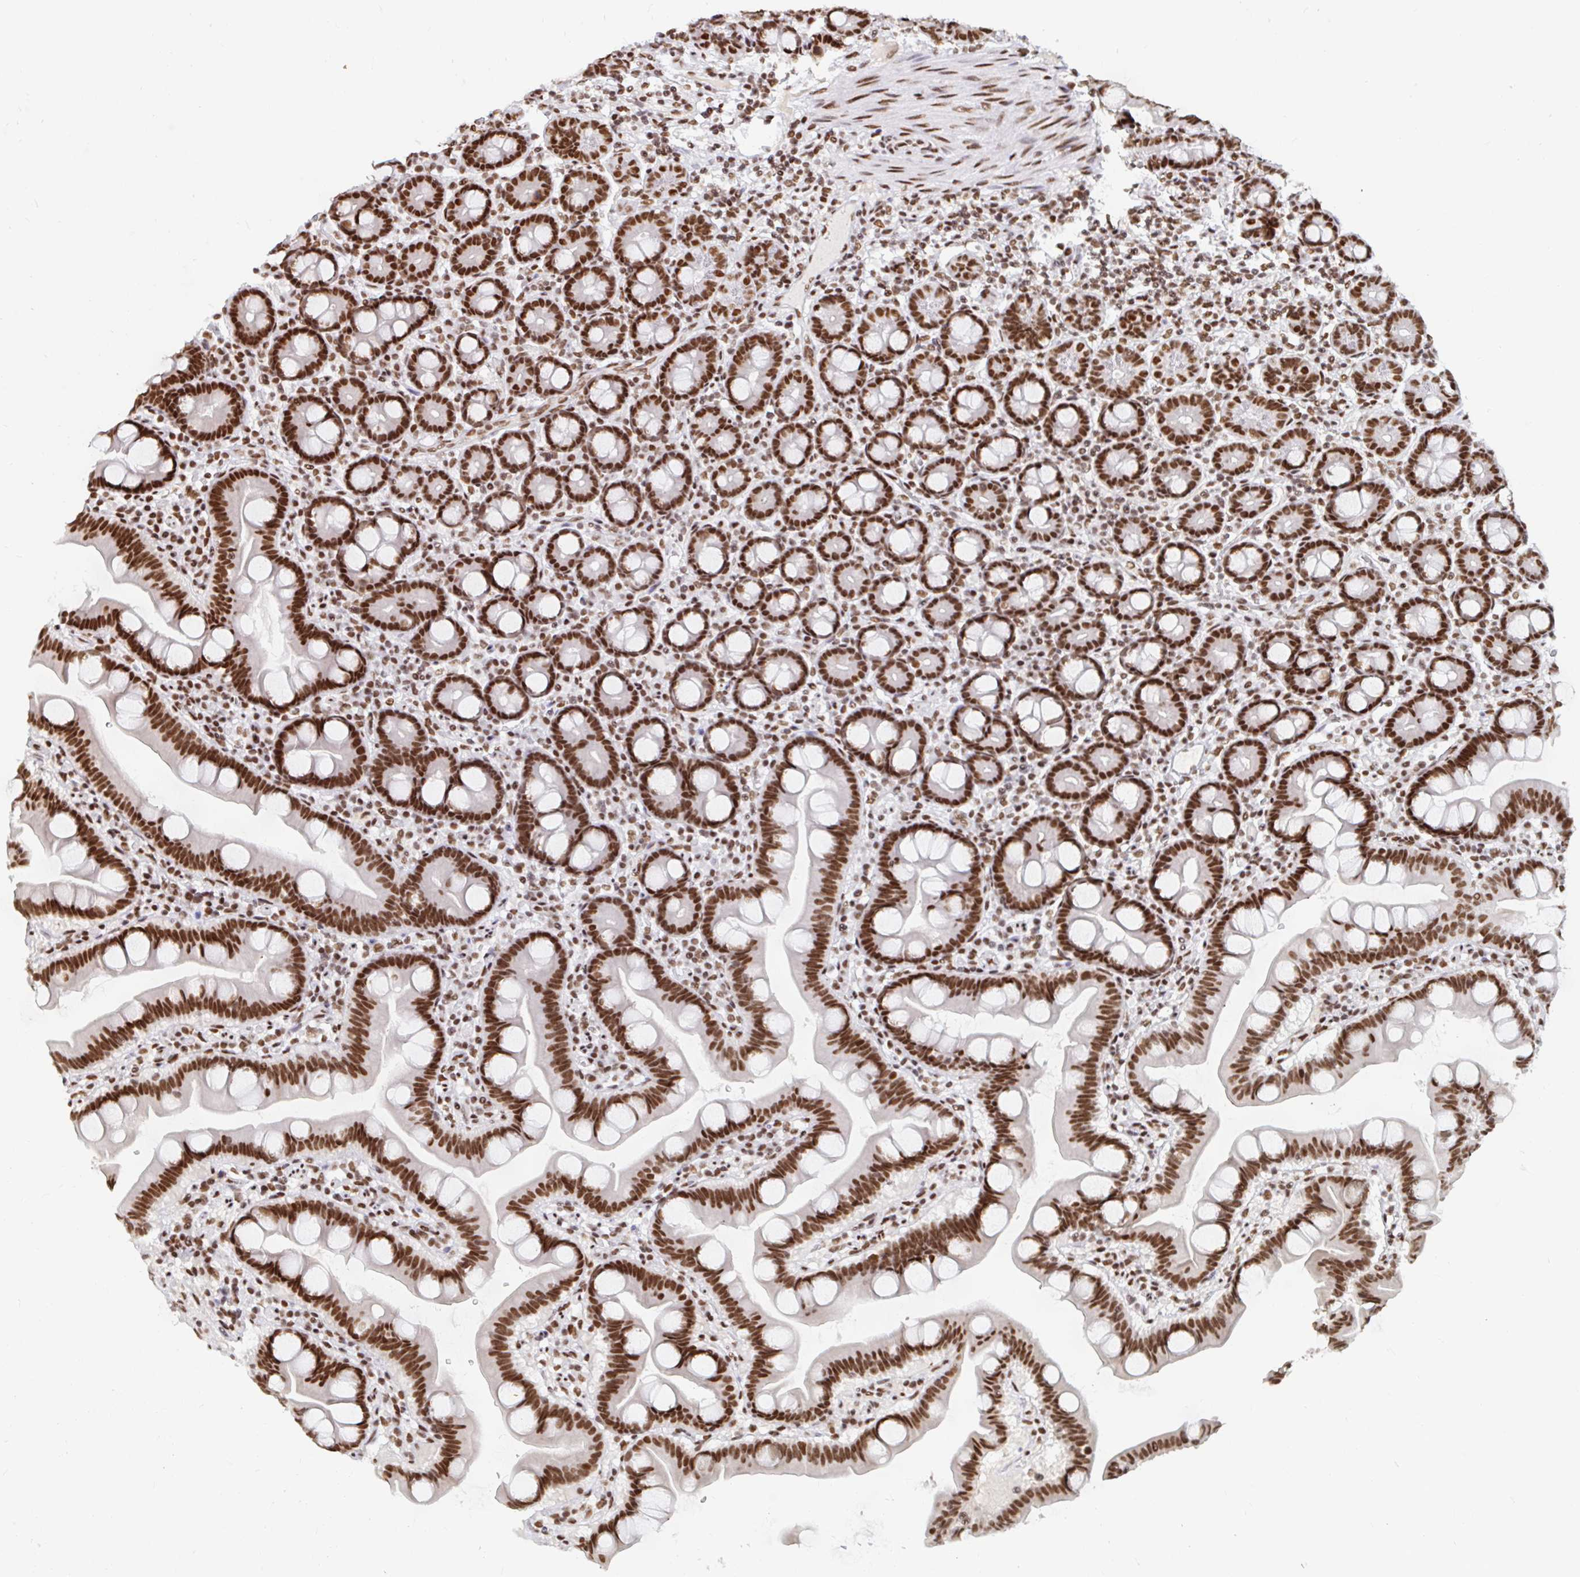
{"staining": {"intensity": "strong", "quantity": ">75%", "location": "nuclear"}, "tissue": "duodenum", "cell_type": "Glandular cells", "image_type": "normal", "snomed": [{"axis": "morphology", "description": "Normal tissue, NOS"}, {"axis": "topography", "description": "Duodenum"}], "caption": "Duodenum stained with immunohistochemistry (IHC) demonstrates strong nuclear staining in approximately >75% of glandular cells.", "gene": "RBMXL1", "patient": {"sex": "male", "age": 59}}